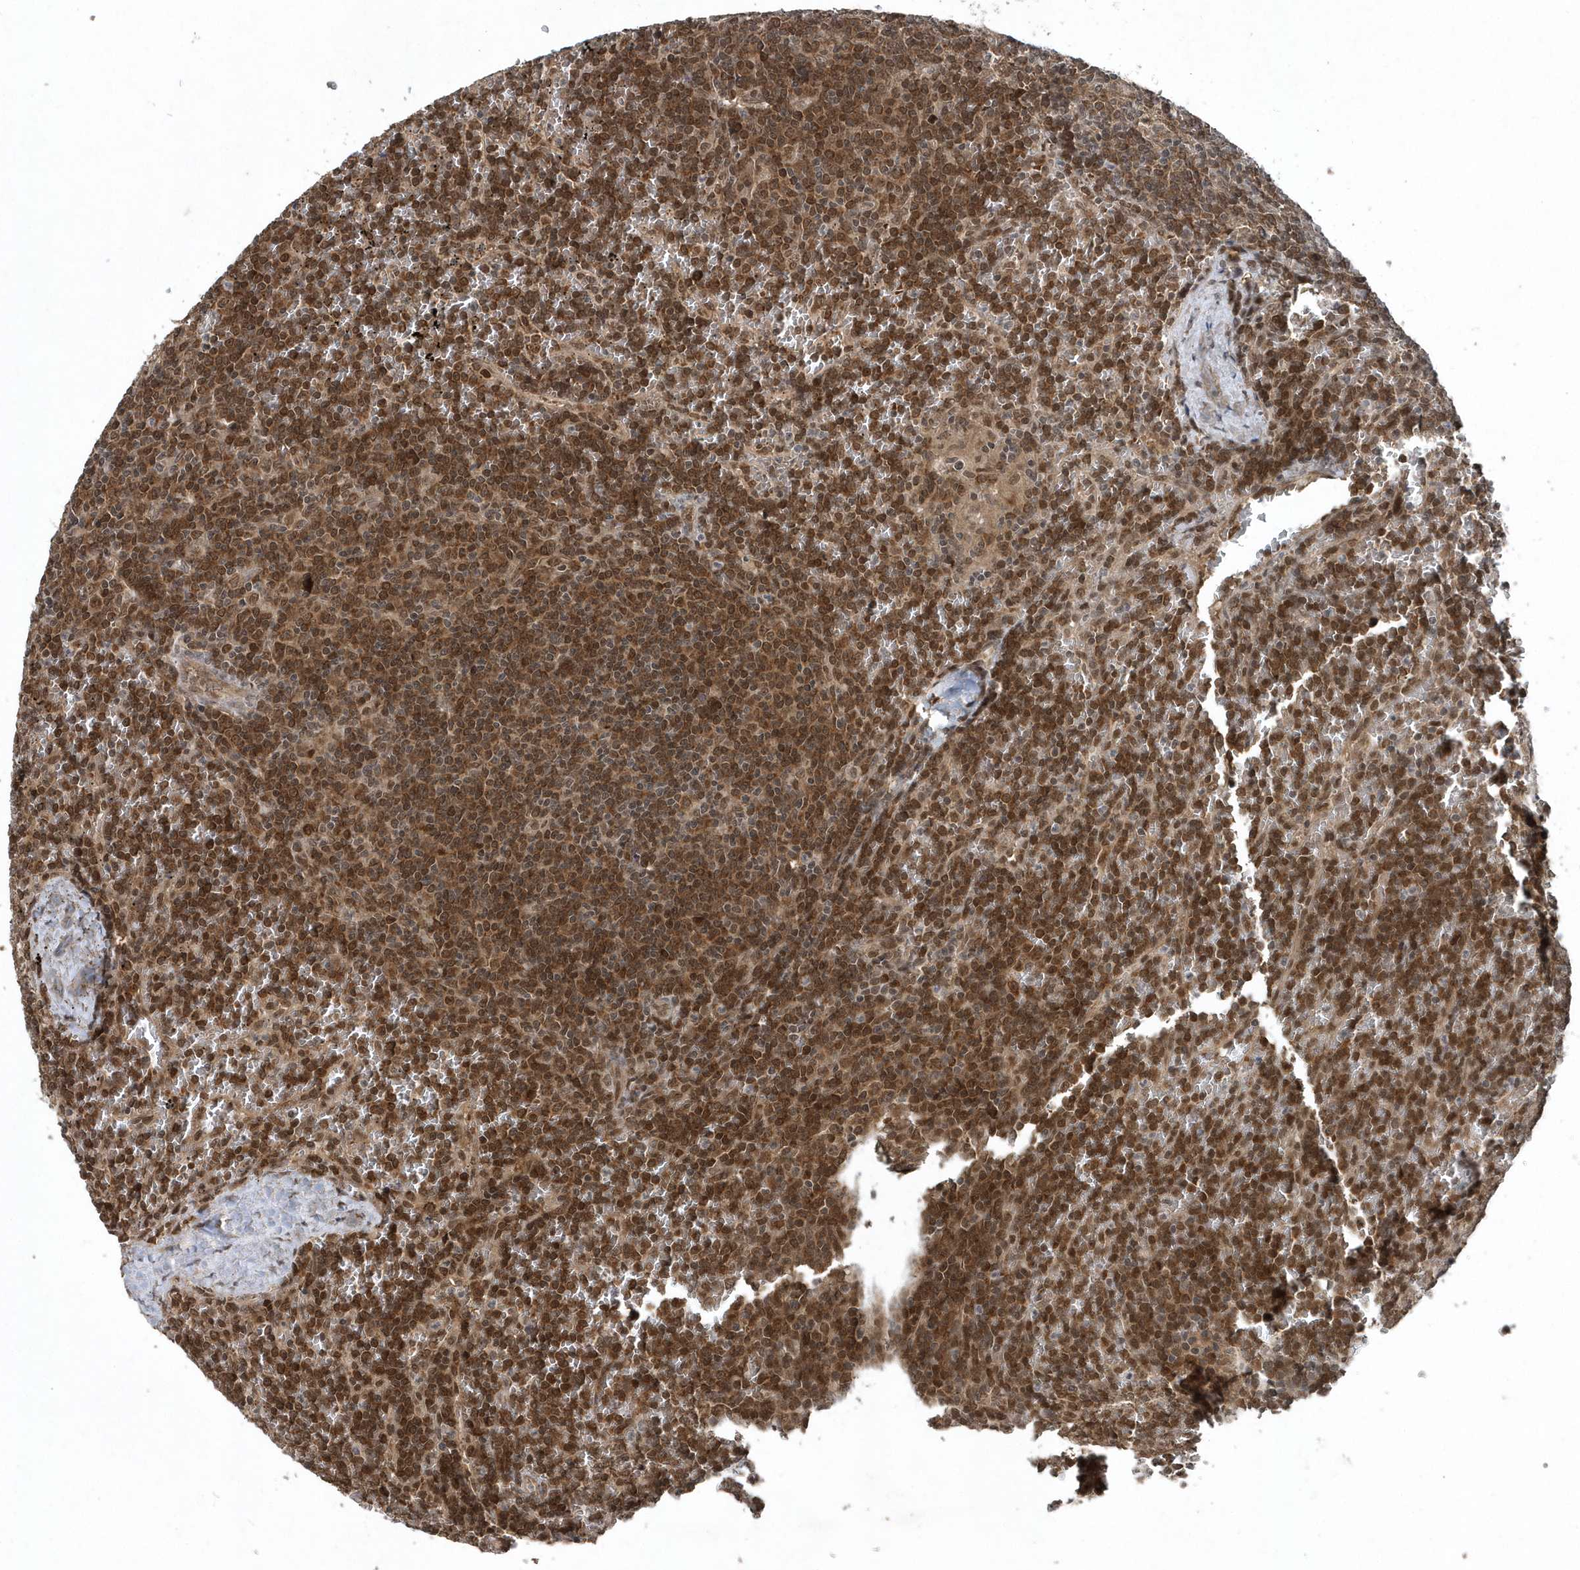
{"staining": {"intensity": "moderate", "quantity": ">75%", "location": "nuclear"}, "tissue": "lymphoma", "cell_type": "Tumor cells", "image_type": "cancer", "snomed": [{"axis": "morphology", "description": "Malignant lymphoma, non-Hodgkin's type, Low grade"}, {"axis": "topography", "description": "Spleen"}], "caption": "Immunohistochemical staining of human low-grade malignant lymphoma, non-Hodgkin's type displays moderate nuclear protein staining in approximately >75% of tumor cells.", "gene": "QTRT2", "patient": {"sex": "female", "age": 19}}